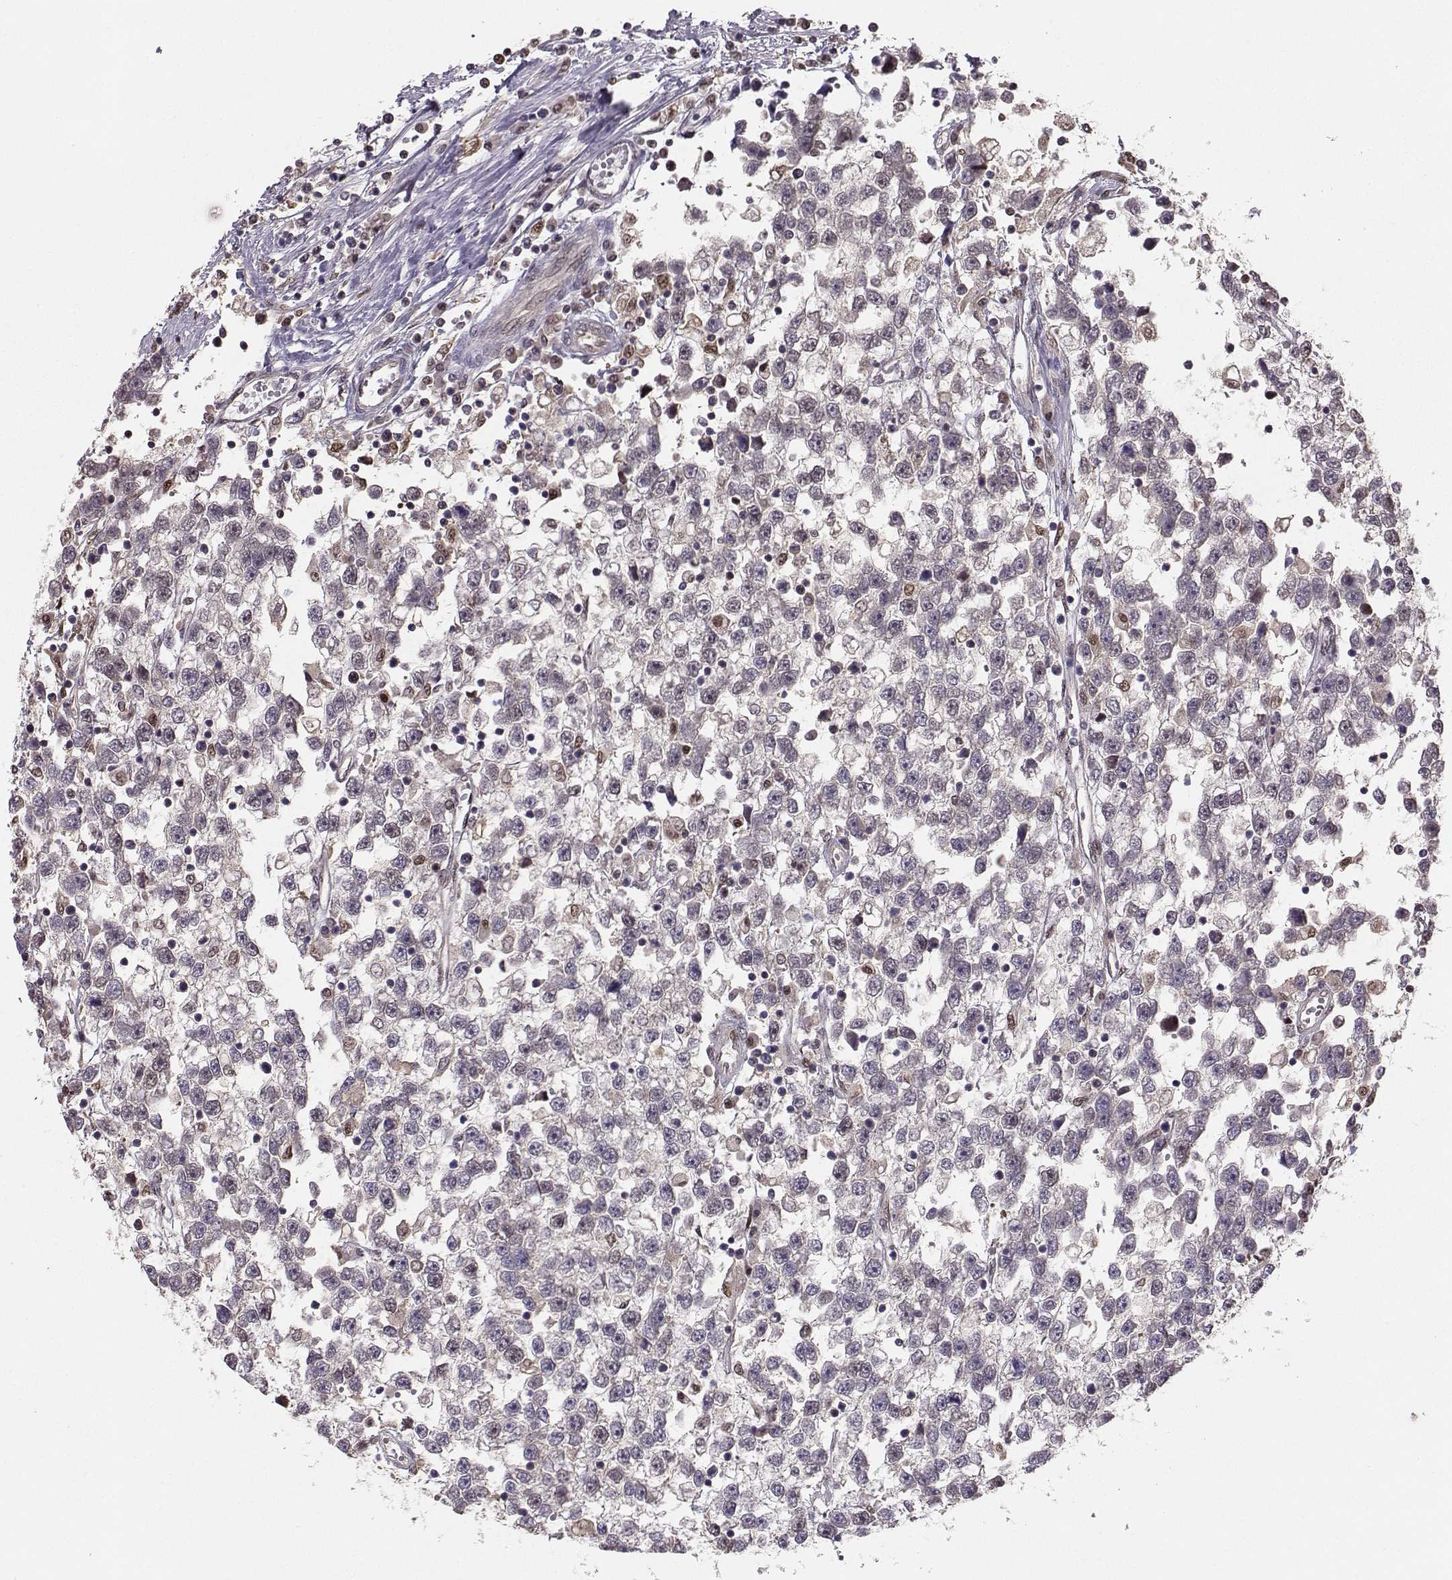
{"staining": {"intensity": "weak", "quantity": "<25%", "location": "nuclear"}, "tissue": "testis cancer", "cell_type": "Tumor cells", "image_type": "cancer", "snomed": [{"axis": "morphology", "description": "Seminoma, NOS"}, {"axis": "topography", "description": "Testis"}], "caption": "Immunohistochemical staining of human testis seminoma reveals no significant positivity in tumor cells.", "gene": "PKP2", "patient": {"sex": "male", "age": 34}}